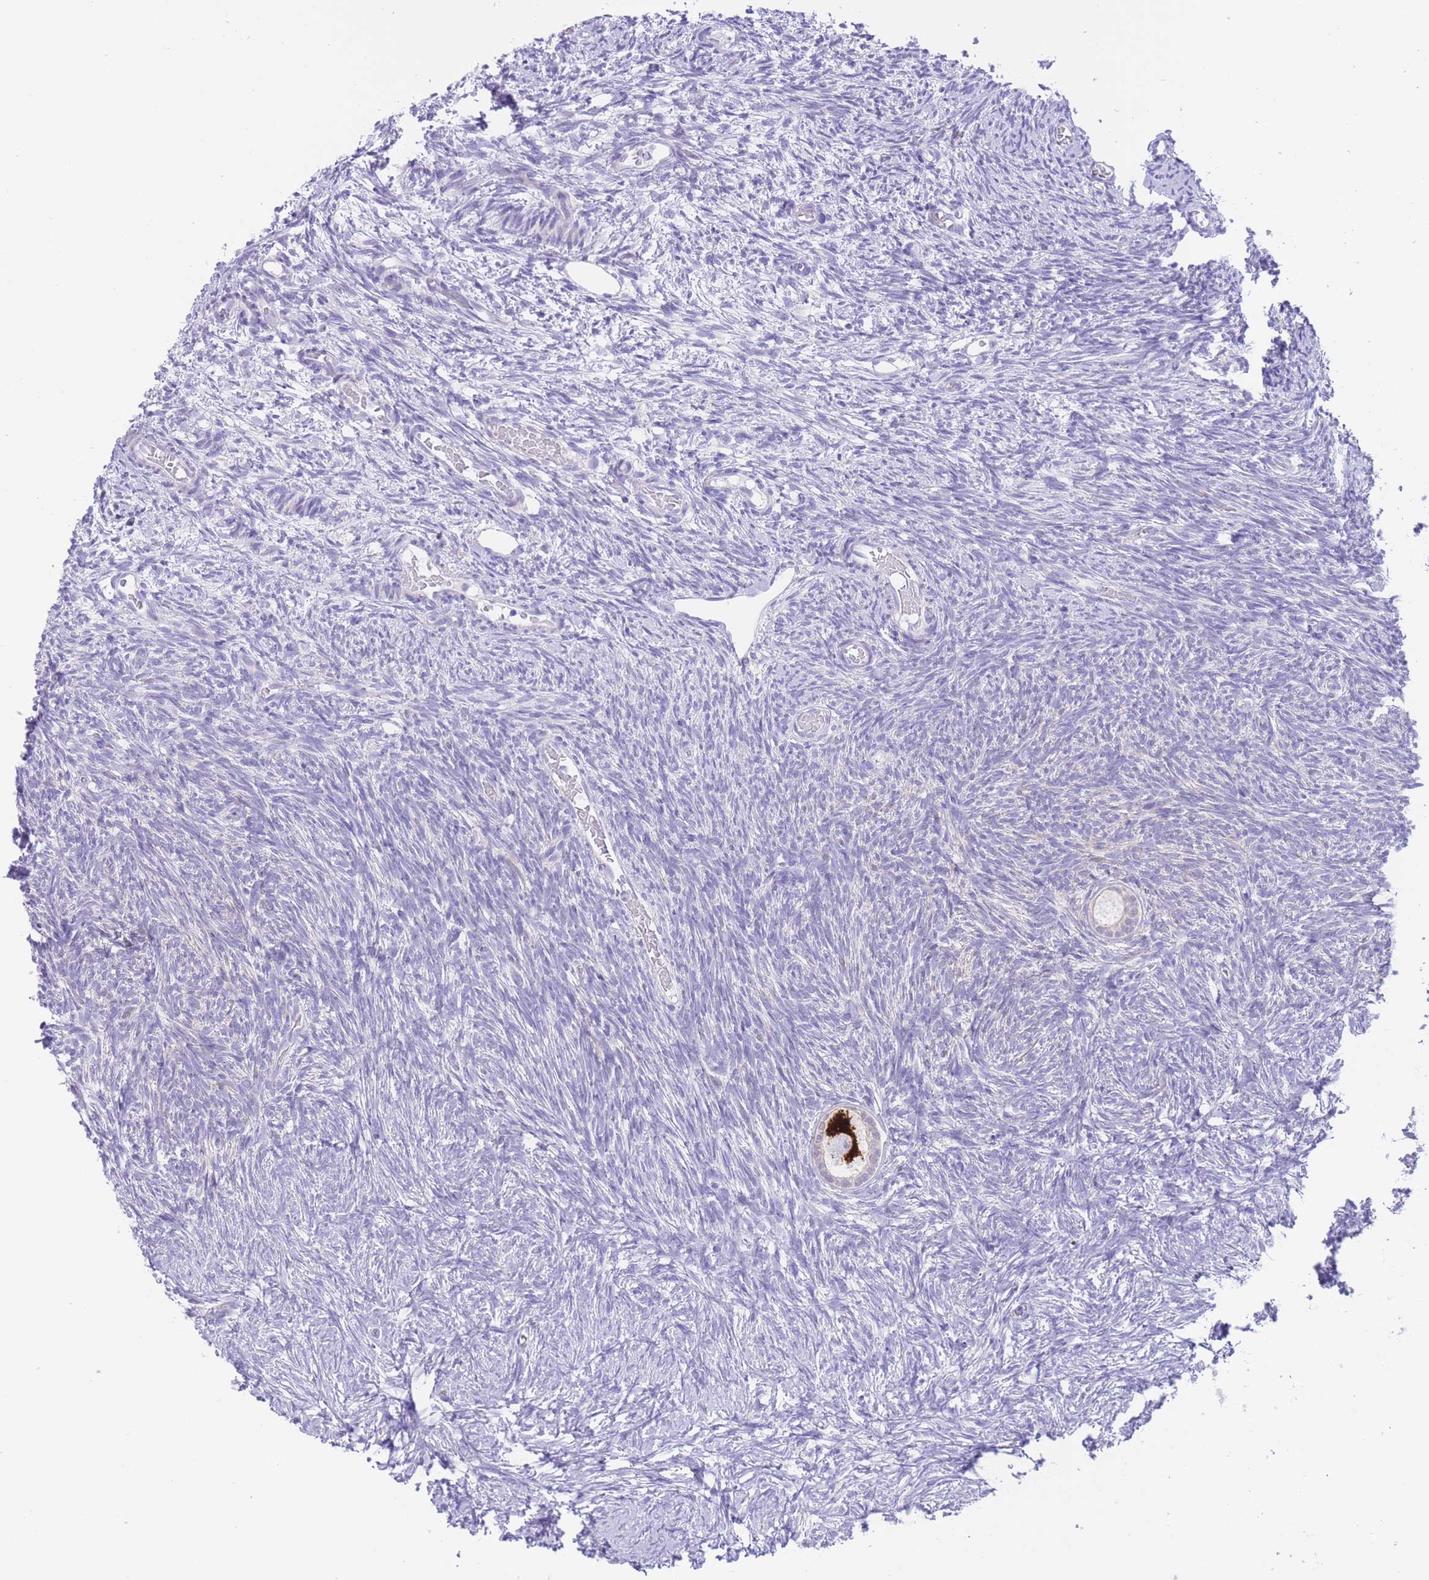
{"staining": {"intensity": "strong", "quantity": "<25%", "location": "cytoplasmic/membranous"}, "tissue": "ovary", "cell_type": "Follicle cells", "image_type": "normal", "snomed": [{"axis": "morphology", "description": "Normal tissue, NOS"}, {"axis": "topography", "description": "Ovary"}], "caption": "This is an image of immunohistochemistry staining of unremarkable ovary, which shows strong expression in the cytoplasmic/membranous of follicle cells.", "gene": "QTRT1", "patient": {"sex": "female", "age": 39}}